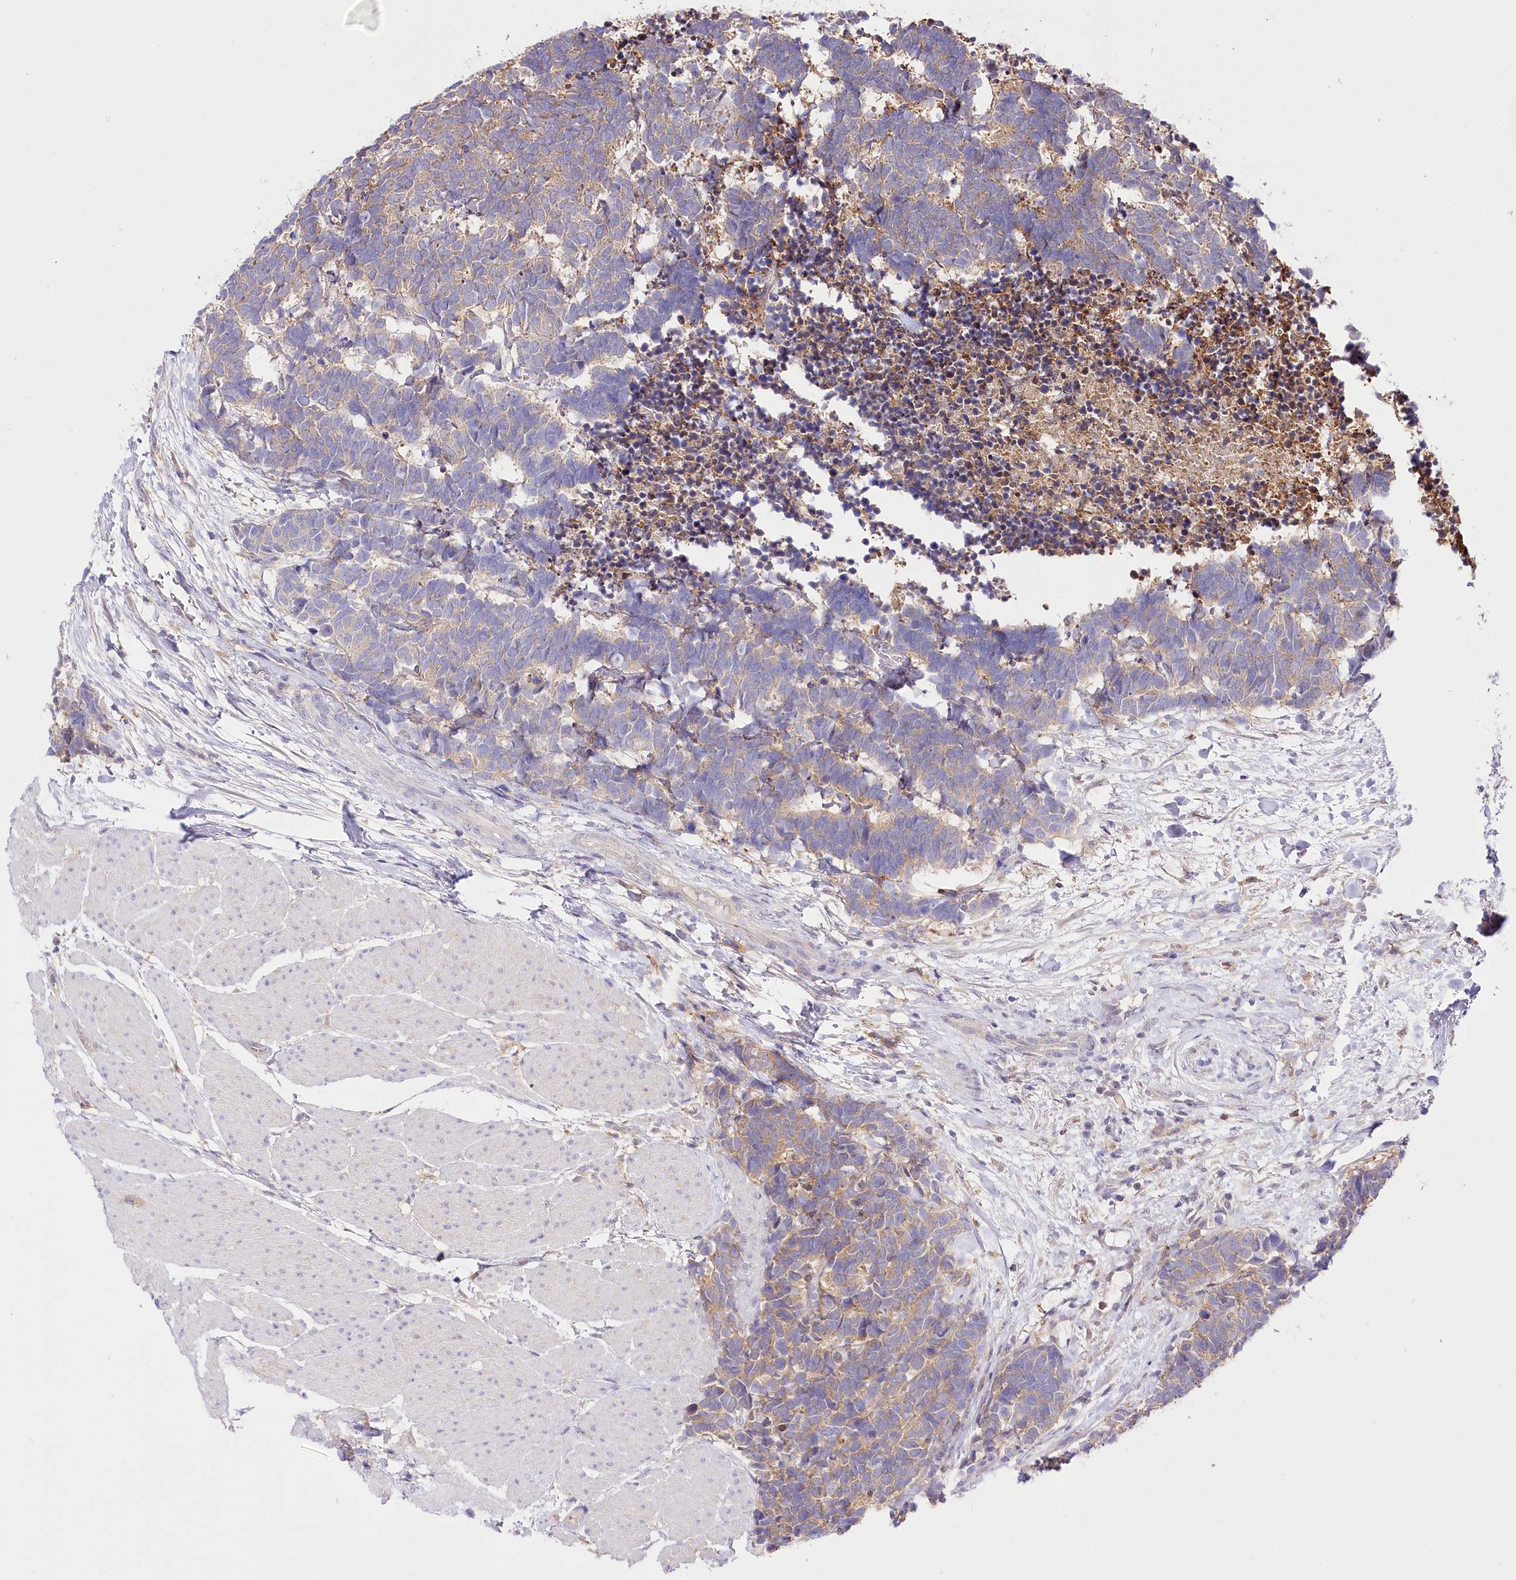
{"staining": {"intensity": "weak", "quantity": "25%-75%", "location": "cytoplasmic/membranous"}, "tissue": "carcinoid", "cell_type": "Tumor cells", "image_type": "cancer", "snomed": [{"axis": "morphology", "description": "Carcinoma, NOS"}, {"axis": "morphology", "description": "Carcinoid, malignant, NOS"}, {"axis": "topography", "description": "Urinary bladder"}], "caption": "A brown stain shows weak cytoplasmic/membranous staining of a protein in human carcinoid (malignant) tumor cells.", "gene": "UGP2", "patient": {"sex": "male", "age": 57}}